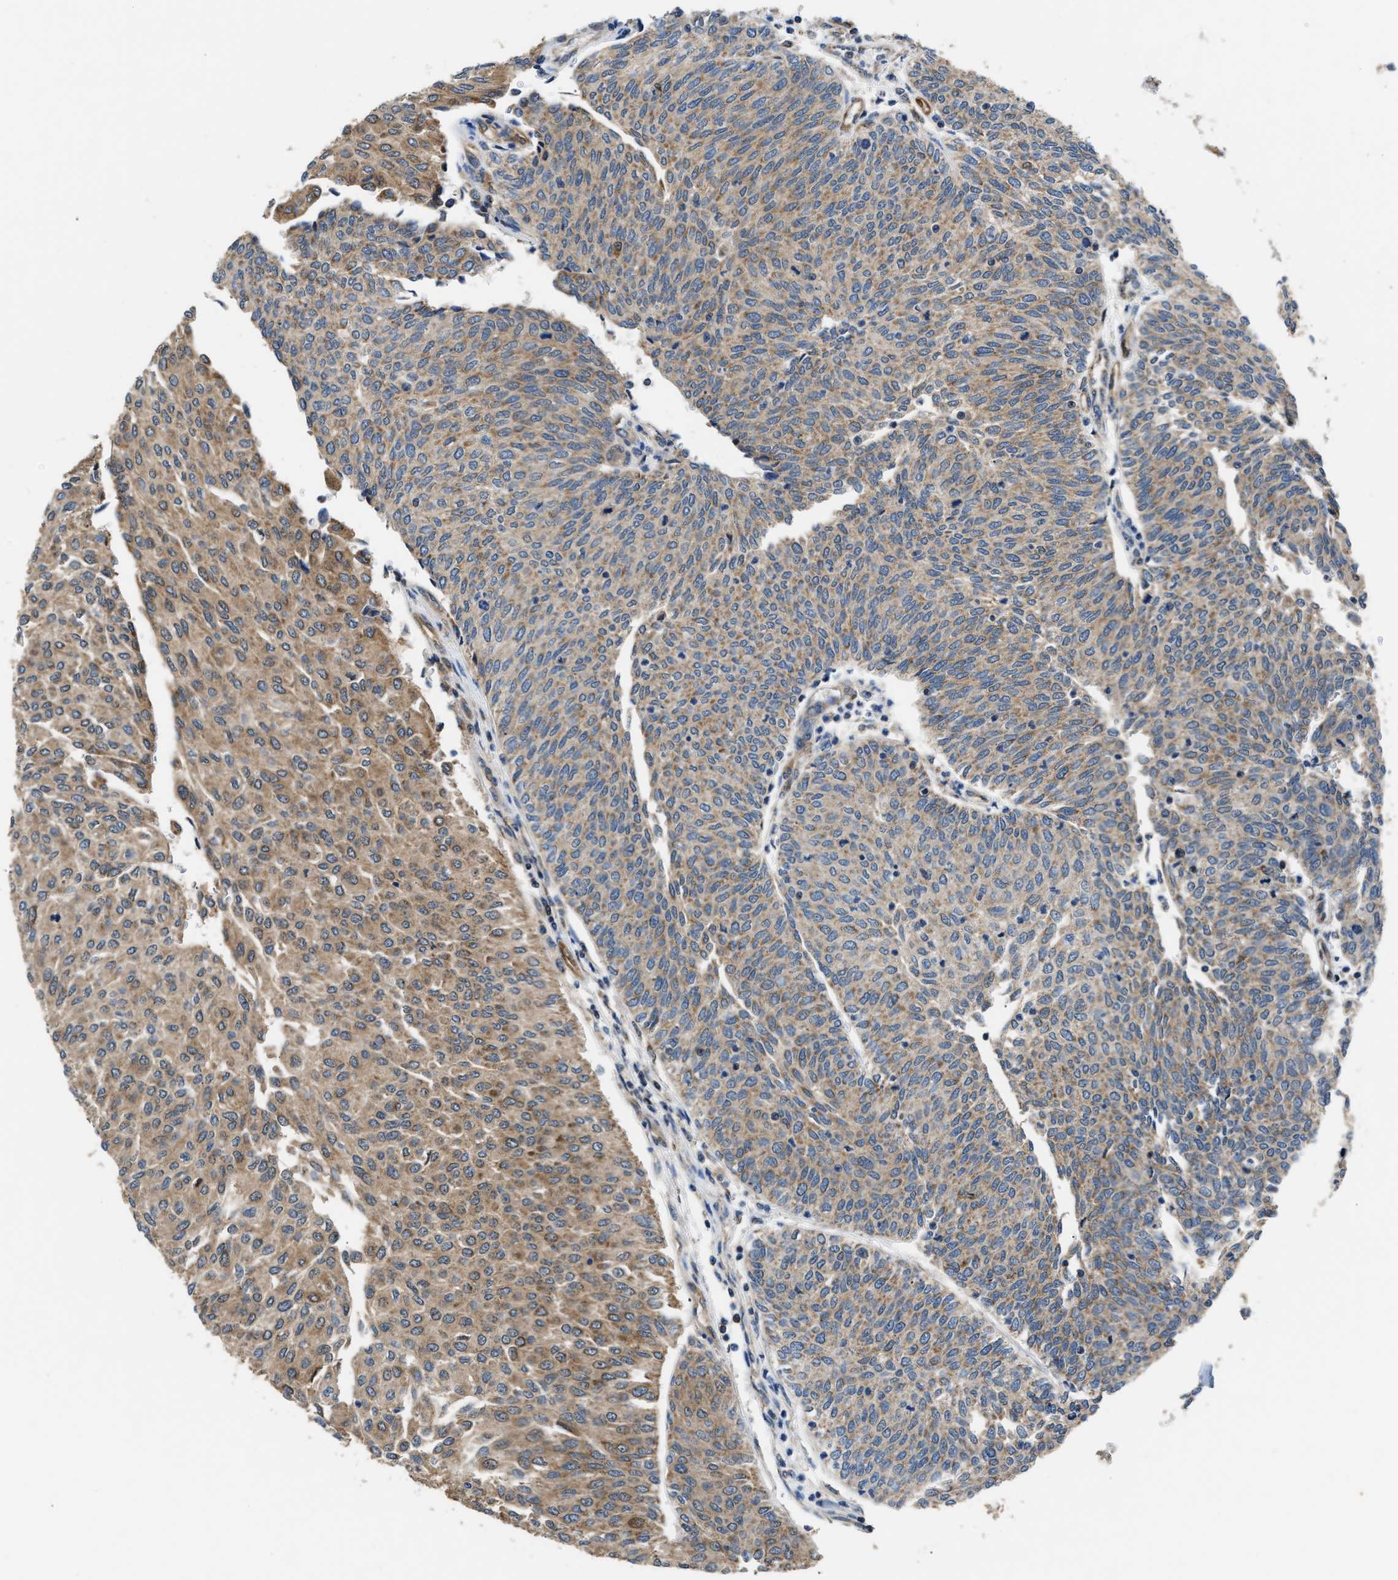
{"staining": {"intensity": "moderate", "quantity": ">75%", "location": "cytoplasmic/membranous"}, "tissue": "urothelial cancer", "cell_type": "Tumor cells", "image_type": "cancer", "snomed": [{"axis": "morphology", "description": "Urothelial carcinoma, Low grade"}, {"axis": "topography", "description": "Urinary bladder"}], "caption": "This is an image of immunohistochemistry (IHC) staining of low-grade urothelial carcinoma, which shows moderate staining in the cytoplasmic/membranous of tumor cells.", "gene": "PPA1", "patient": {"sex": "female", "age": 79}}